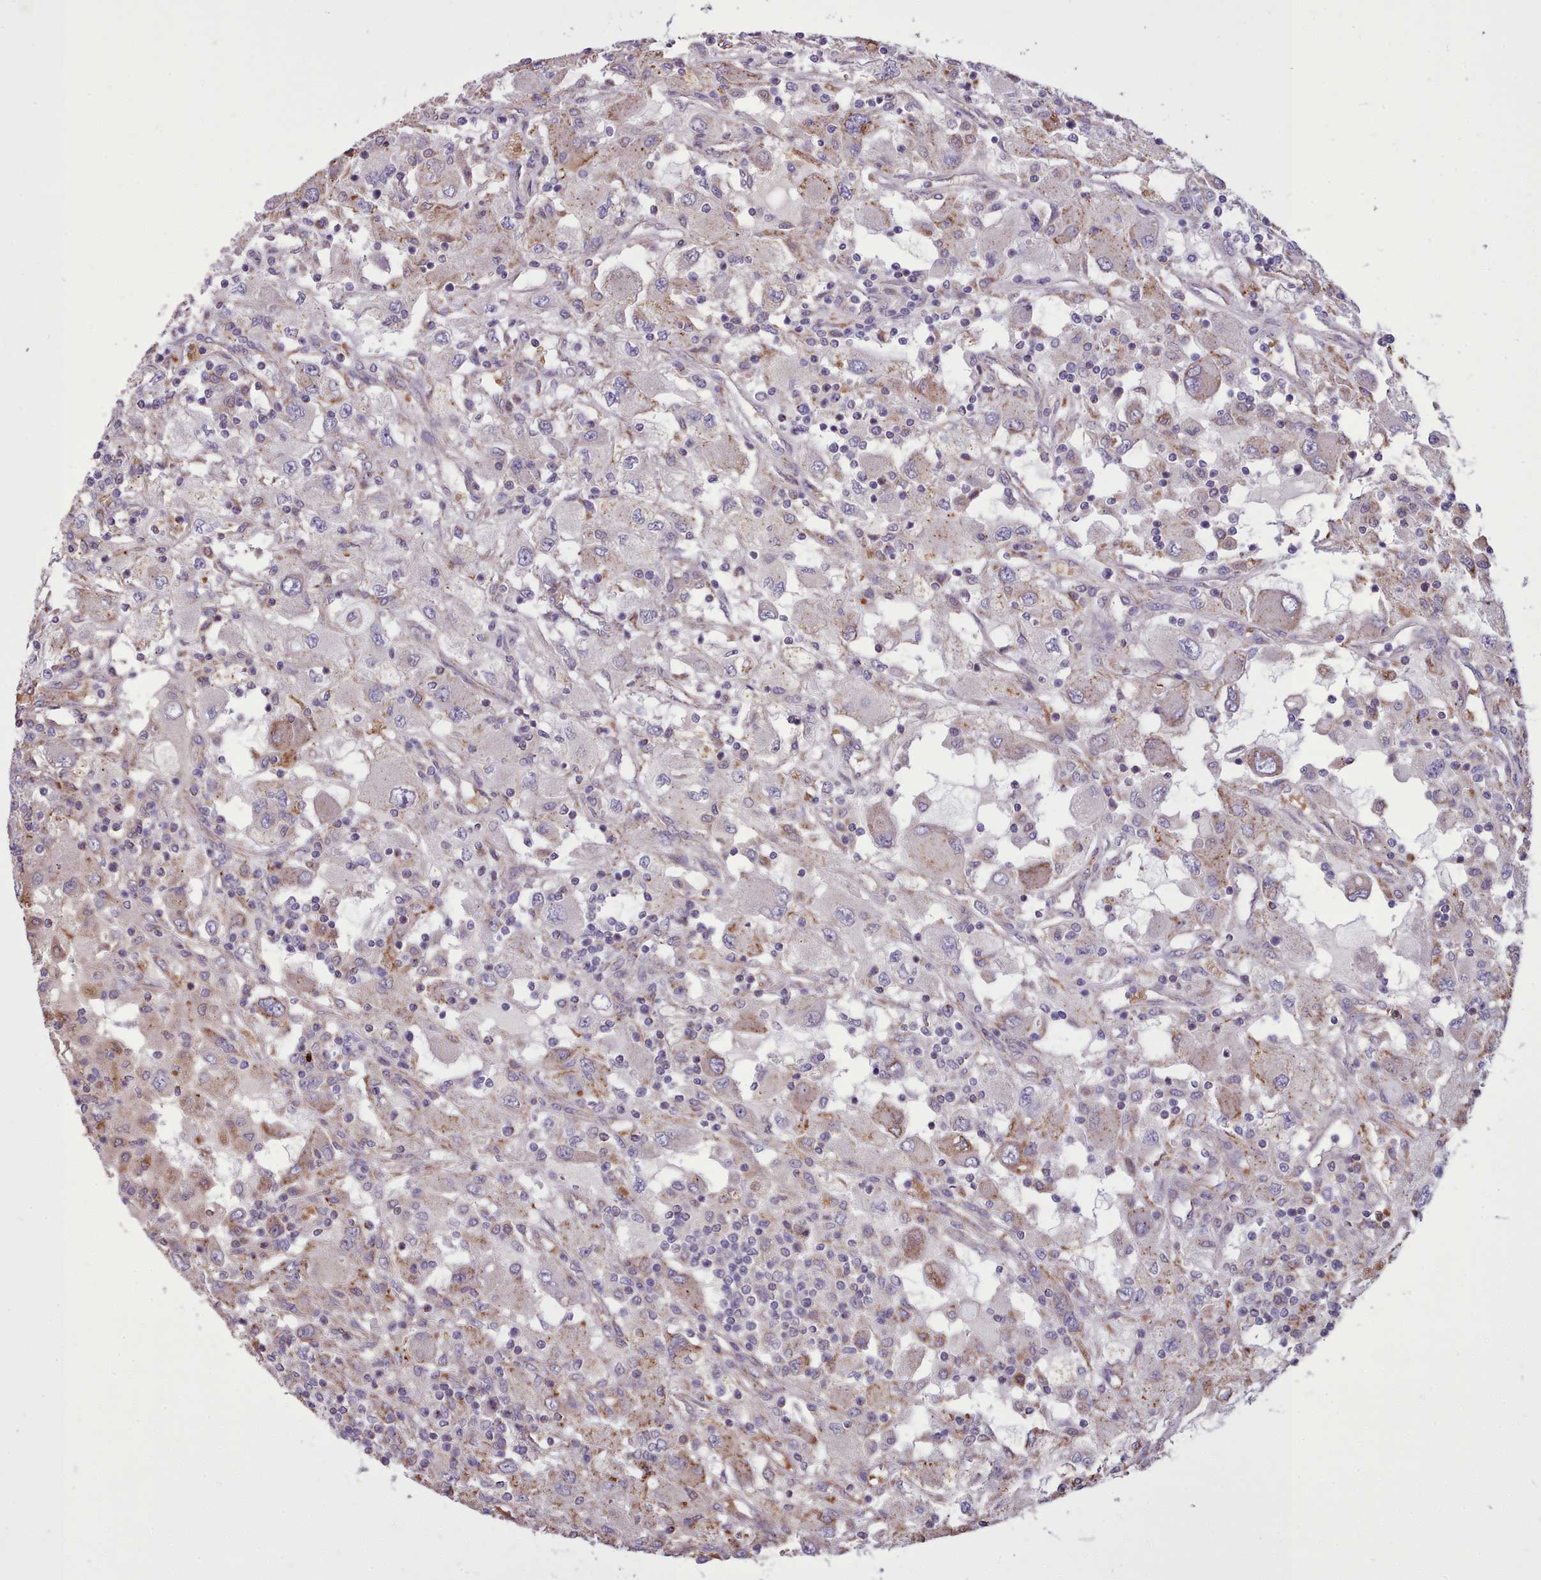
{"staining": {"intensity": "weak", "quantity": "<25%", "location": "cytoplasmic/membranous"}, "tissue": "renal cancer", "cell_type": "Tumor cells", "image_type": "cancer", "snomed": [{"axis": "morphology", "description": "Adenocarcinoma, NOS"}, {"axis": "topography", "description": "Kidney"}], "caption": "Tumor cells show no significant protein positivity in adenocarcinoma (renal).", "gene": "PACSIN3", "patient": {"sex": "female", "age": 67}}